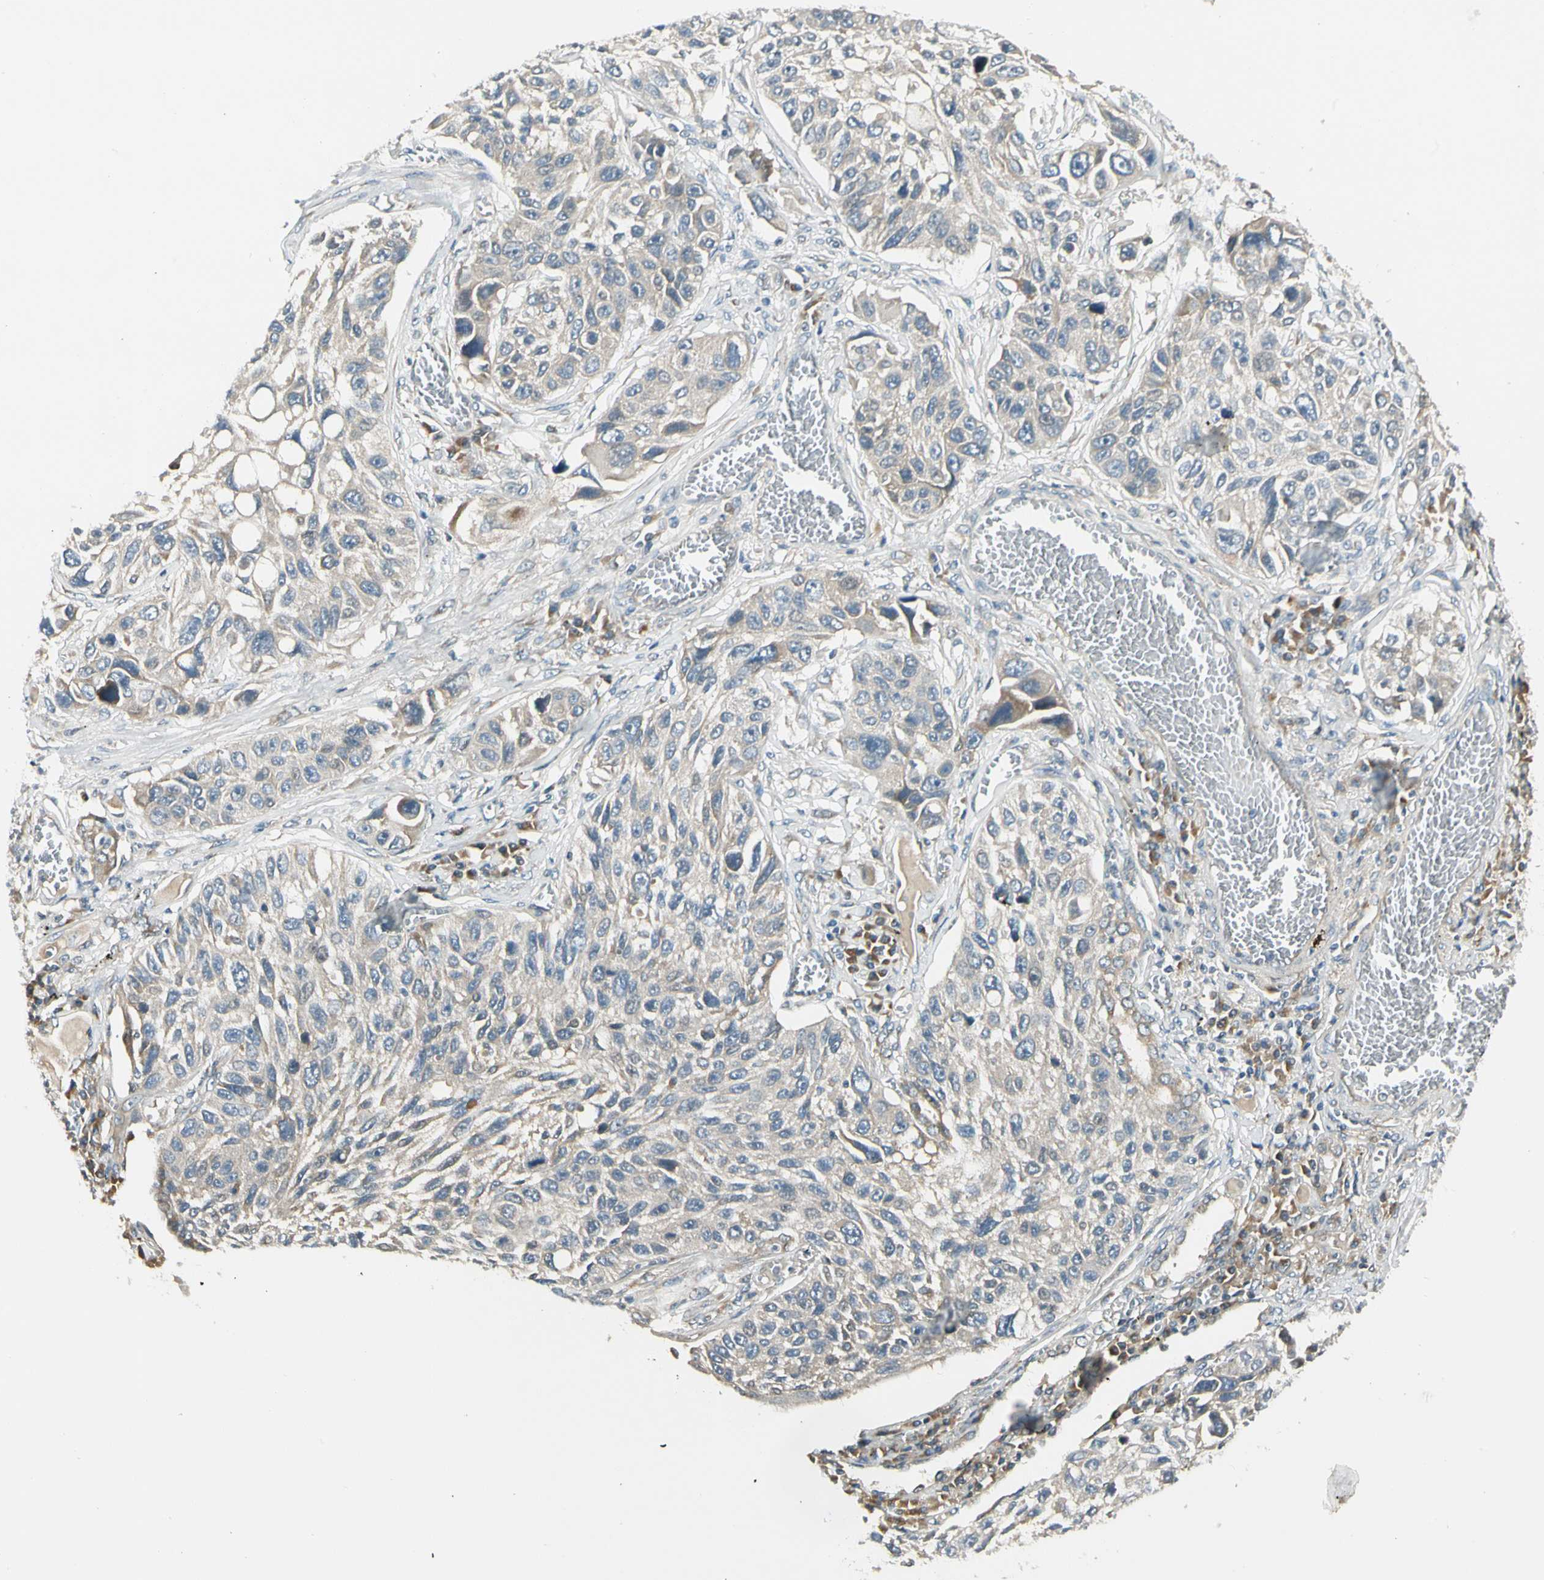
{"staining": {"intensity": "weak", "quantity": "25%-75%", "location": "cytoplasmic/membranous"}, "tissue": "lung cancer", "cell_type": "Tumor cells", "image_type": "cancer", "snomed": [{"axis": "morphology", "description": "Squamous cell carcinoma, NOS"}, {"axis": "topography", "description": "Lung"}], "caption": "Squamous cell carcinoma (lung) stained for a protein (brown) reveals weak cytoplasmic/membranous positive positivity in approximately 25%-75% of tumor cells.", "gene": "BNIP1", "patient": {"sex": "male", "age": 71}}